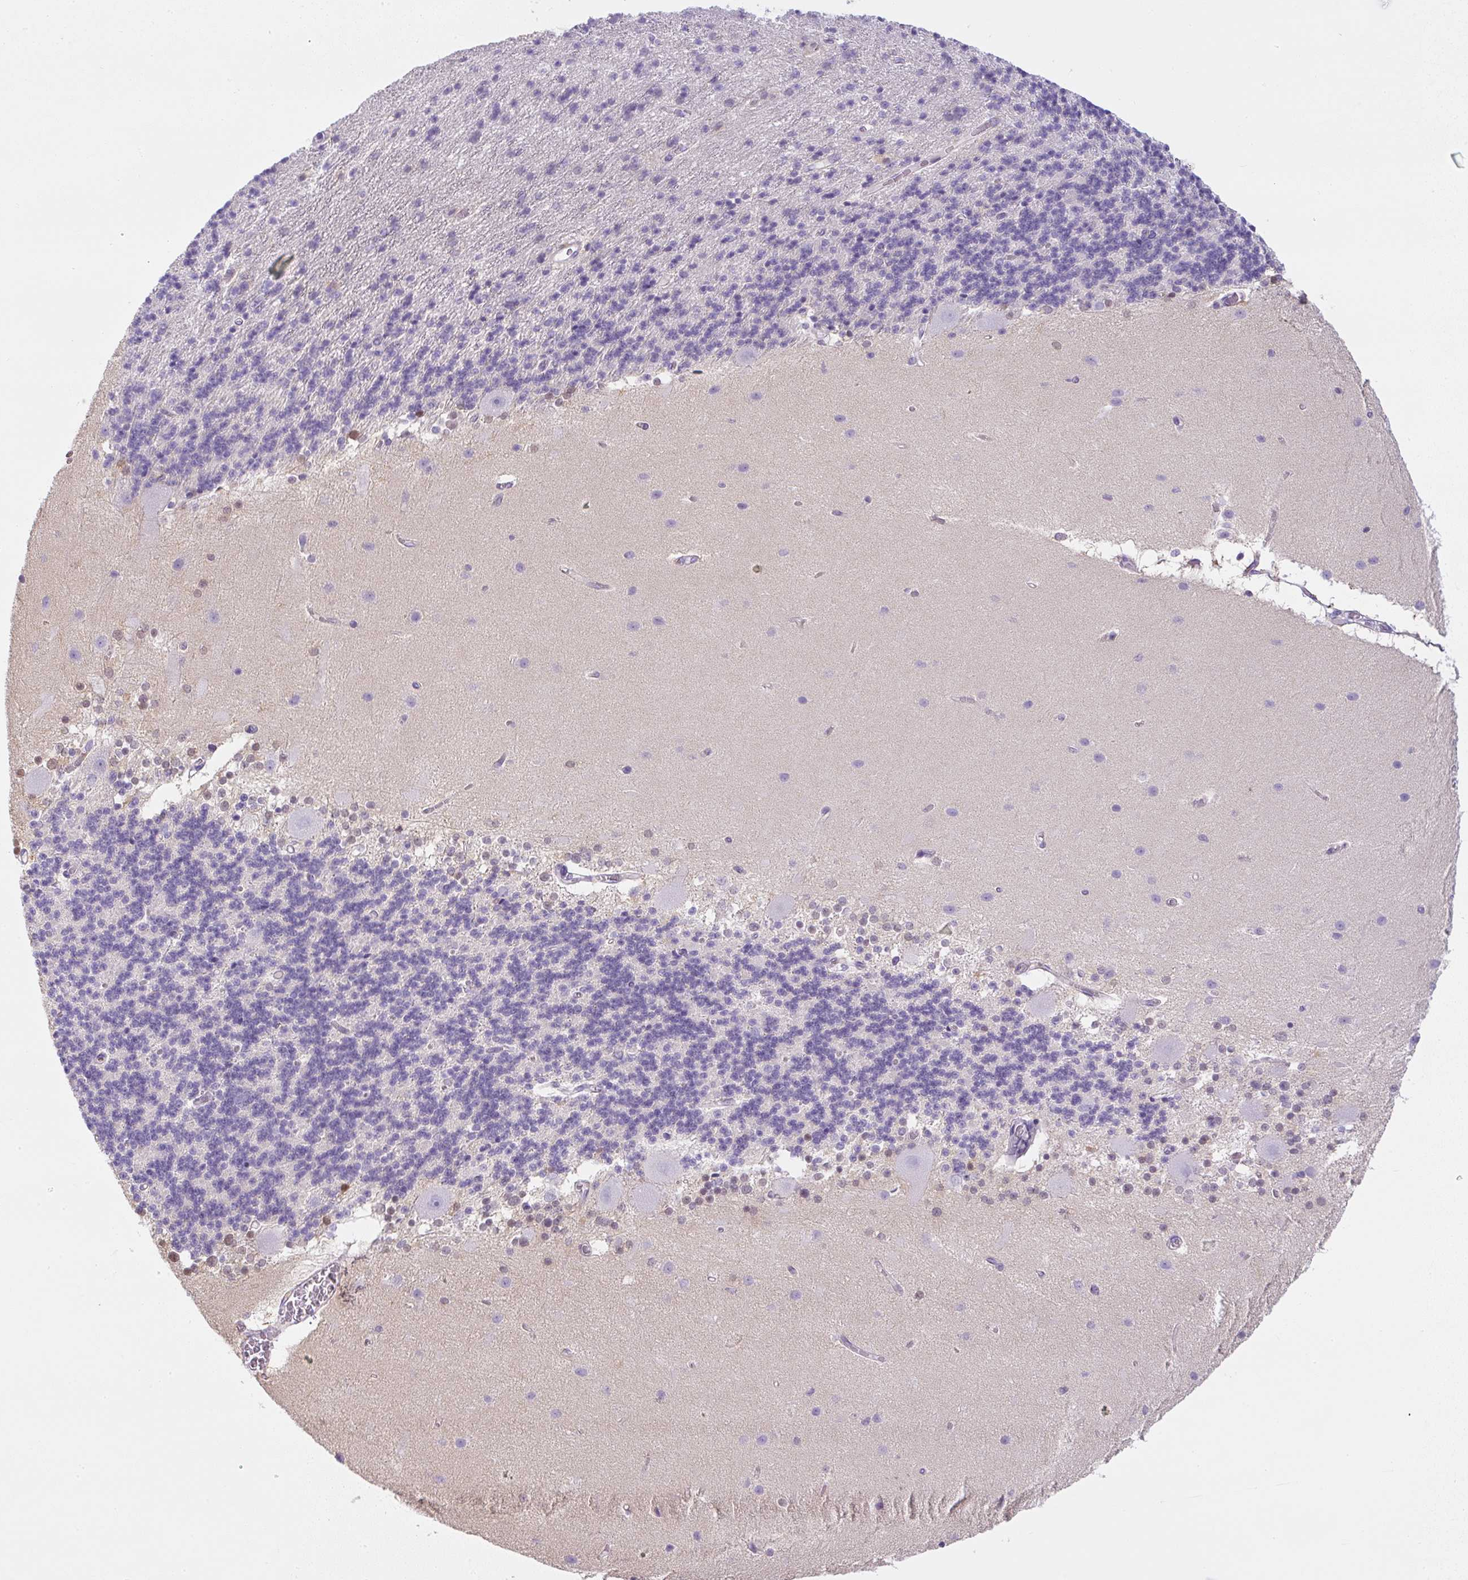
{"staining": {"intensity": "negative", "quantity": "none", "location": "none"}, "tissue": "cerebellum", "cell_type": "Cells in granular layer", "image_type": "normal", "snomed": [{"axis": "morphology", "description": "Normal tissue, NOS"}, {"axis": "topography", "description": "Cerebellum"}], "caption": "A high-resolution image shows immunohistochemistry (IHC) staining of normal cerebellum, which shows no significant expression in cells in granular layer. Brightfield microscopy of immunohistochemistry stained with DAB (3,3'-diaminobenzidine) (brown) and hematoxylin (blue), captured at high magnification.", "gene": "PIP5KL1", "patient": {"sex": "female", "age": 54}}